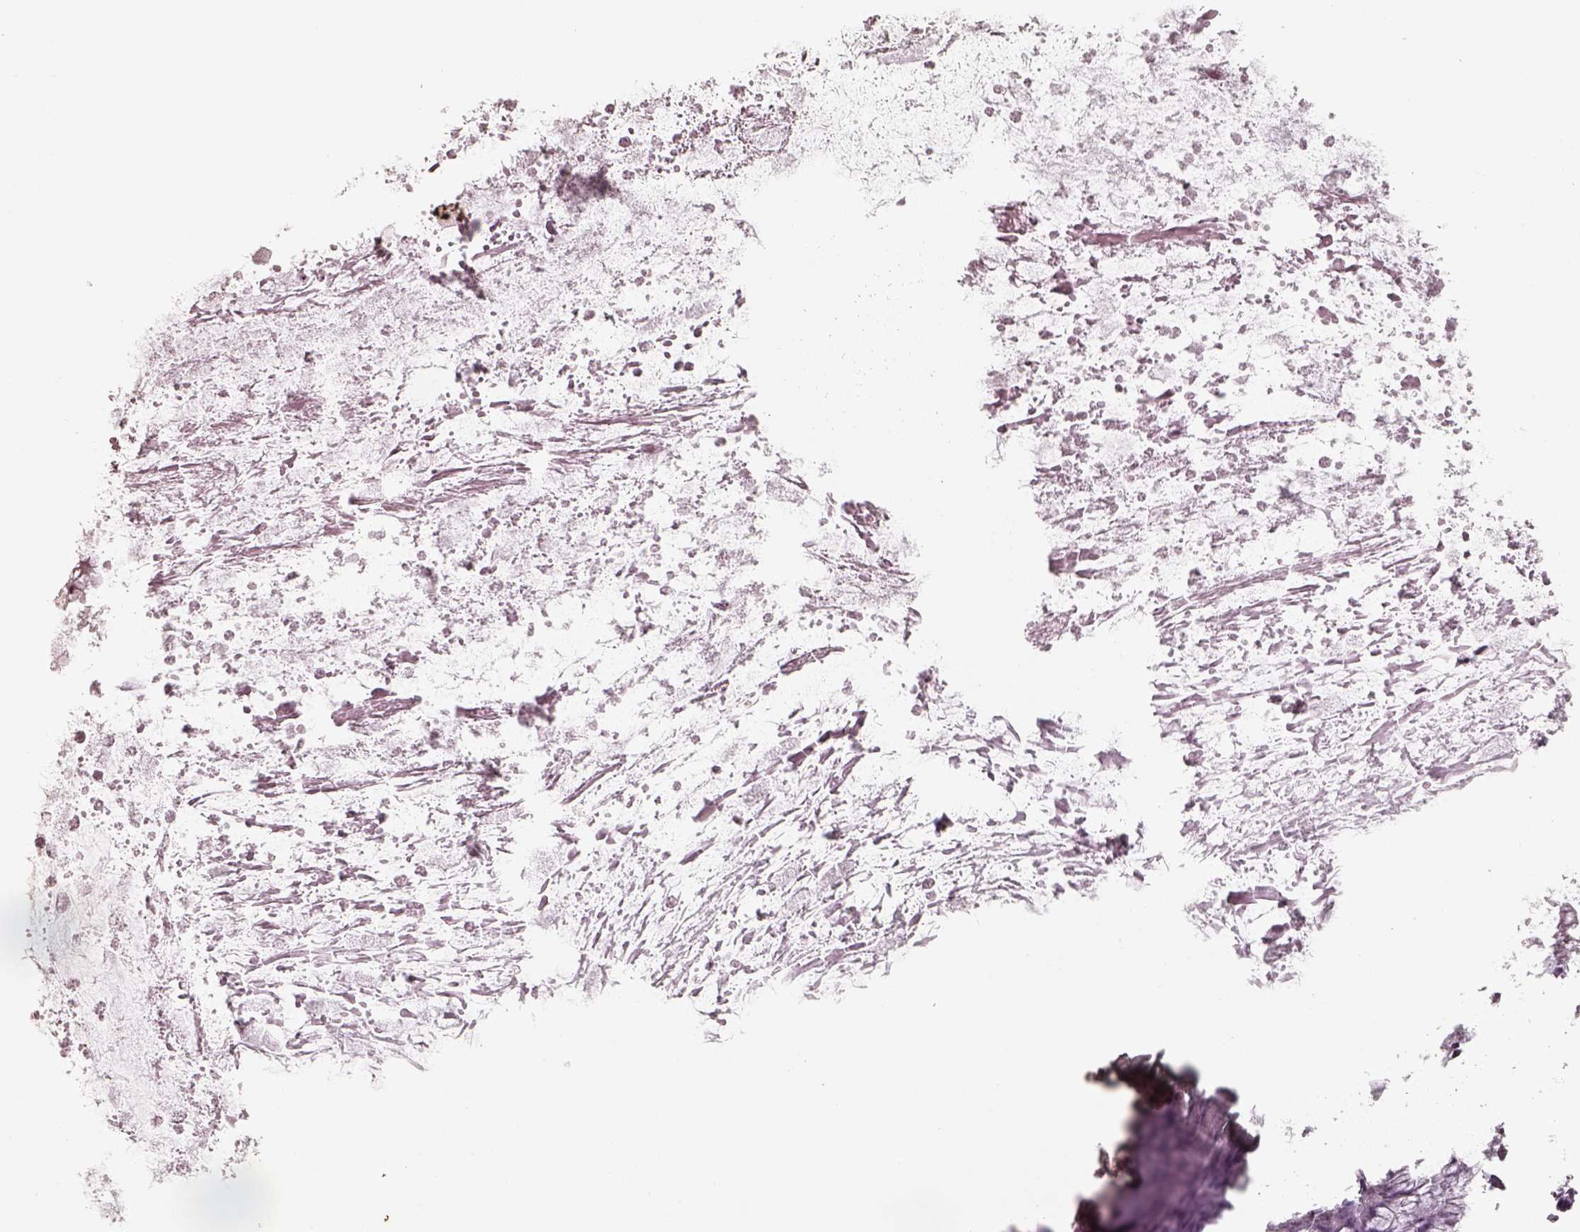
{"staining": {"intensity": "negative", "quantity": "none", "location": "none"}, "tissue": "ovarian cancer", "cell_type": "Tumor cells", "image_type": "cancer", "snomed": [{"axis": "morphology", "description": "Cystadenocarcinoma, mucinous, NOS"}, {"axis": "topography", "description": "Ovary"}], "caption": "High magnification brightfield microscopy of ovarian cancer stained with DAB (brown) and counterstained with hematoxylin (blue): tumor cells show no significant staining. (DAB IHC visualized using brightfield microscopy, high magnification).", "gene": "ATXN7L3", "patient": {"sex": "female", "age": 67}}